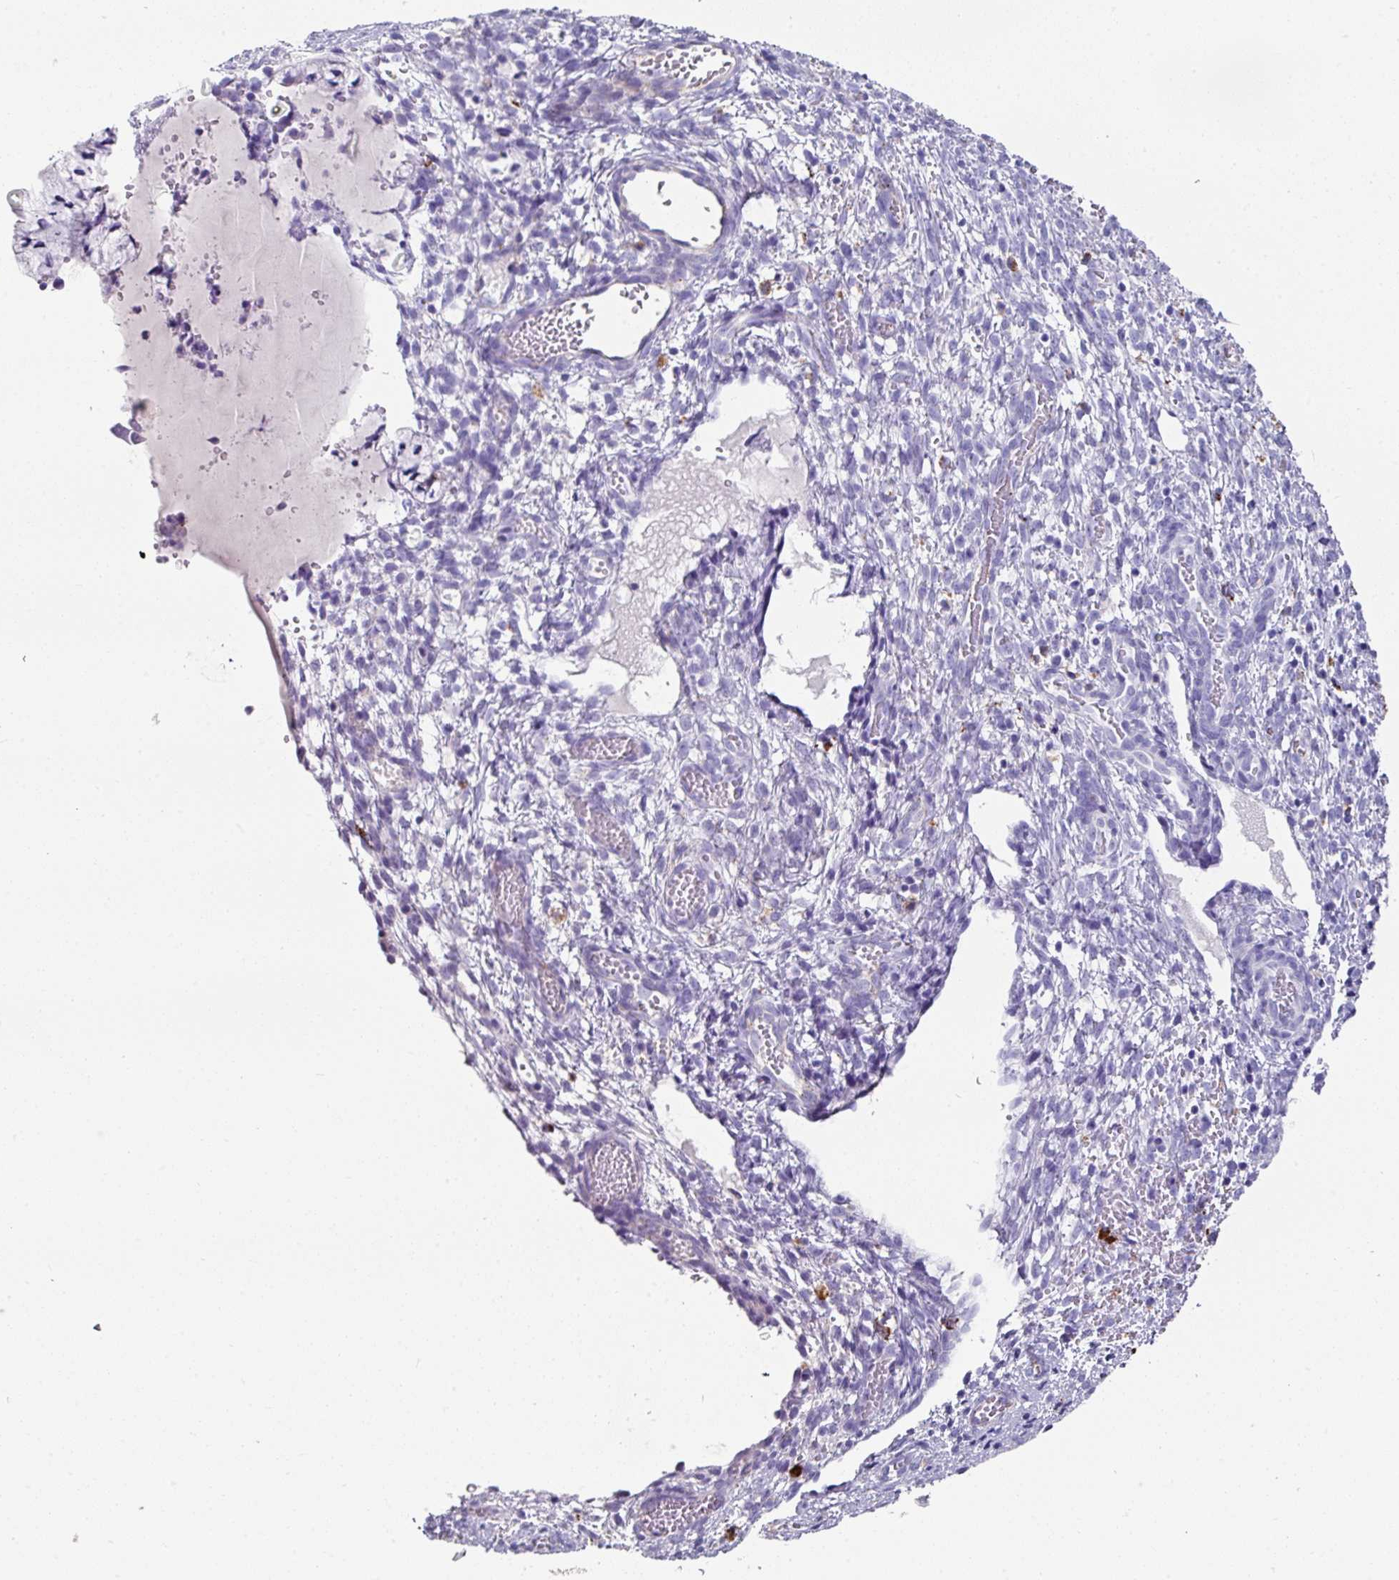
{"staining": {"intensity": "negative", "quantity": "none", "location": "none"}, "tissue": "cervical cancer", "cell_type": "Tumor cells", "image_type": "cancer", "snomed": [{"axis": "morphology", "description": "Squamous cell carcinoma, NOS"}, {"axis": "topography", "description": "Cervix"}], "caption": "Tumor cells show no significant expression in squamous cell carcinoma (cervical). (DAB immunohistochemistry with hematoxylin counter stain).", "gene": "CPVL", "patient": {"sex": "female", "age": 59}}